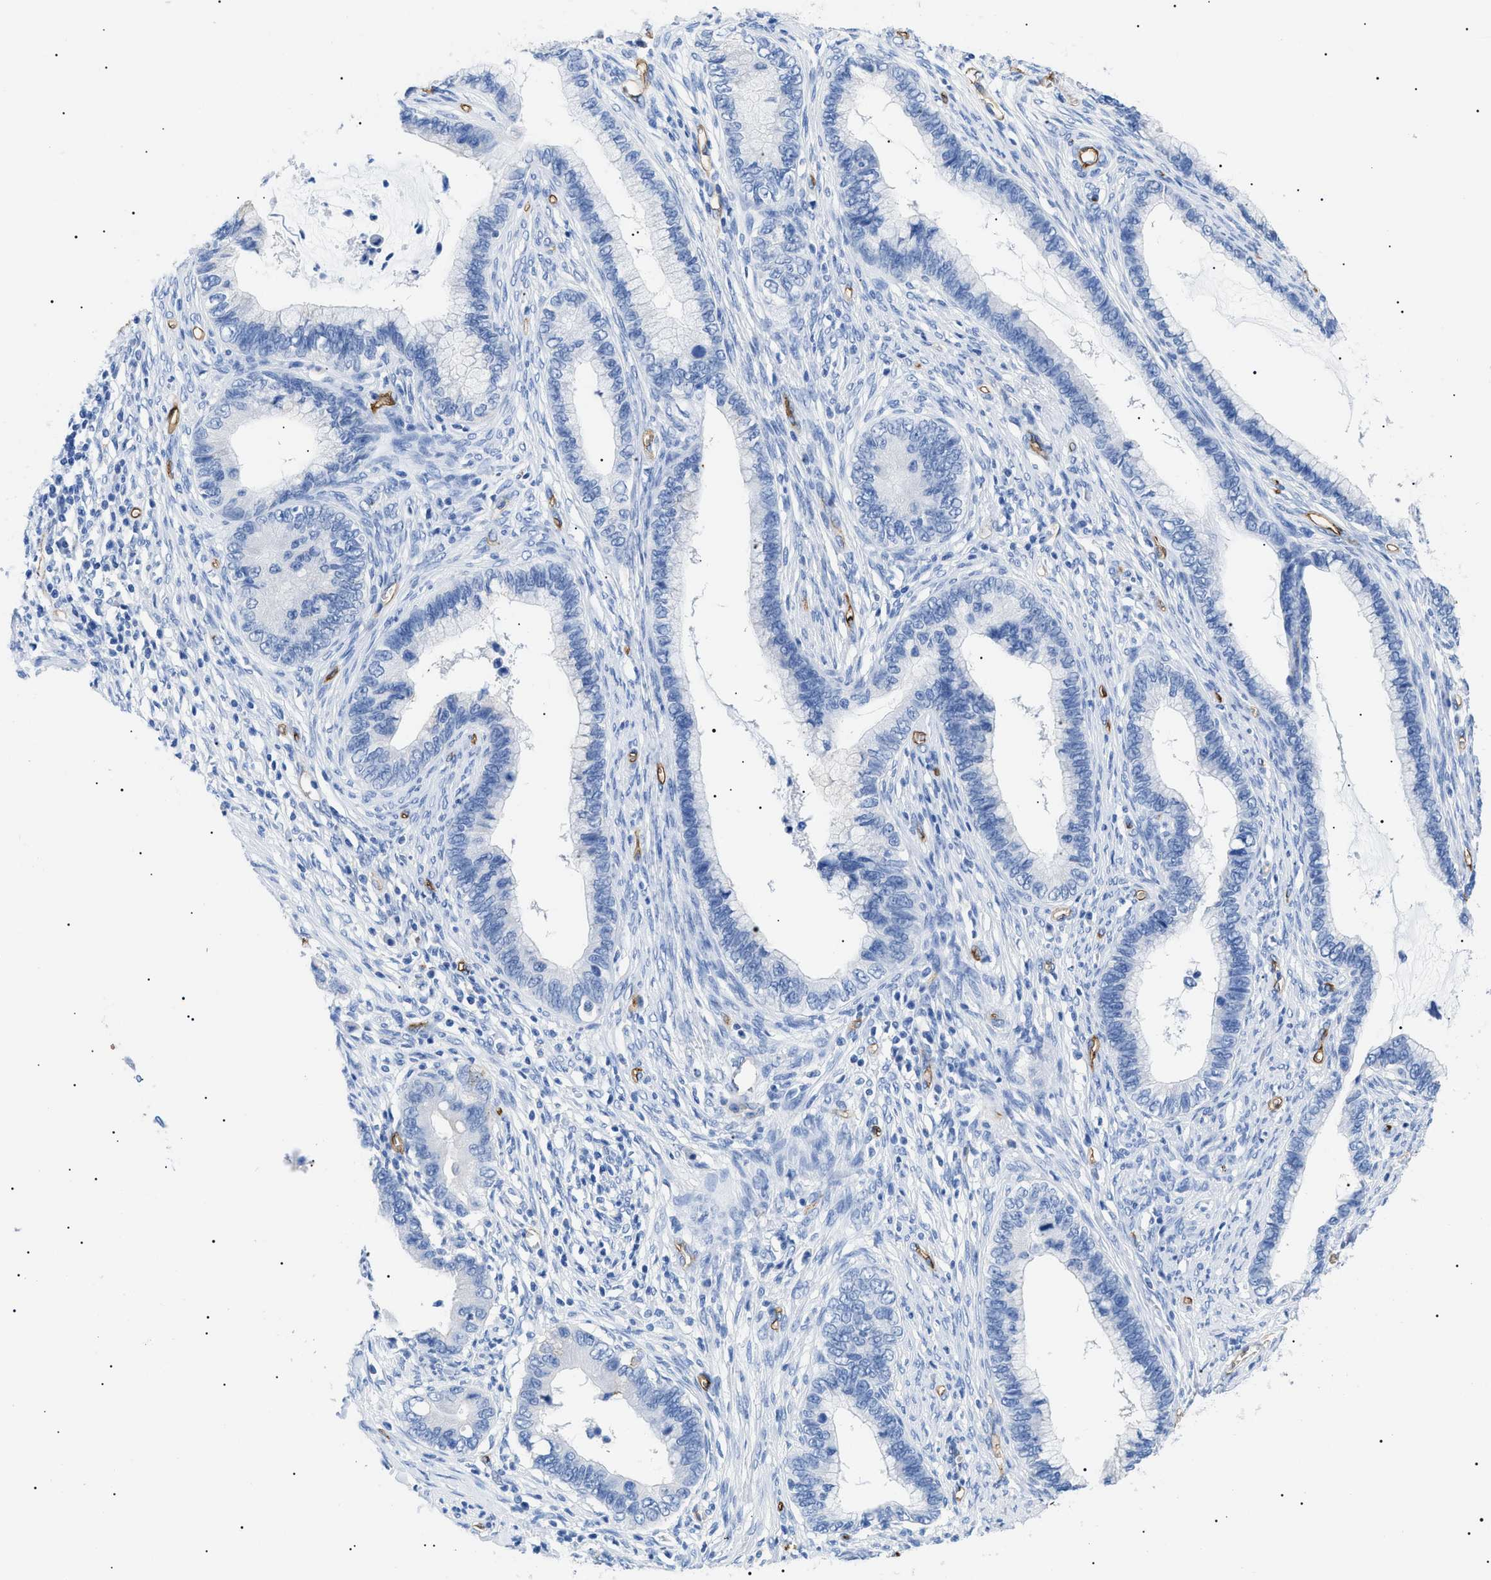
{"staining": {"intensity": "negative", "quantity": "none", "location": "none"}, "tissue": "cervical cancer", "cell_type": "Tumor cells", "image_type": "cancer", "snomed": [{"axis": "morphology", "description": "Adenocarcinoma, NOS"}, {"axis": "topography", "description": "Cervix"}], "caption": "An IHC histopathology image of adenocarcinoma (cervical) is shown. There is no staining in tumor cells of adenocarcinoma (cervical).", "gene": "PODXL", "patient": {"sex": "female", "age": 44}}